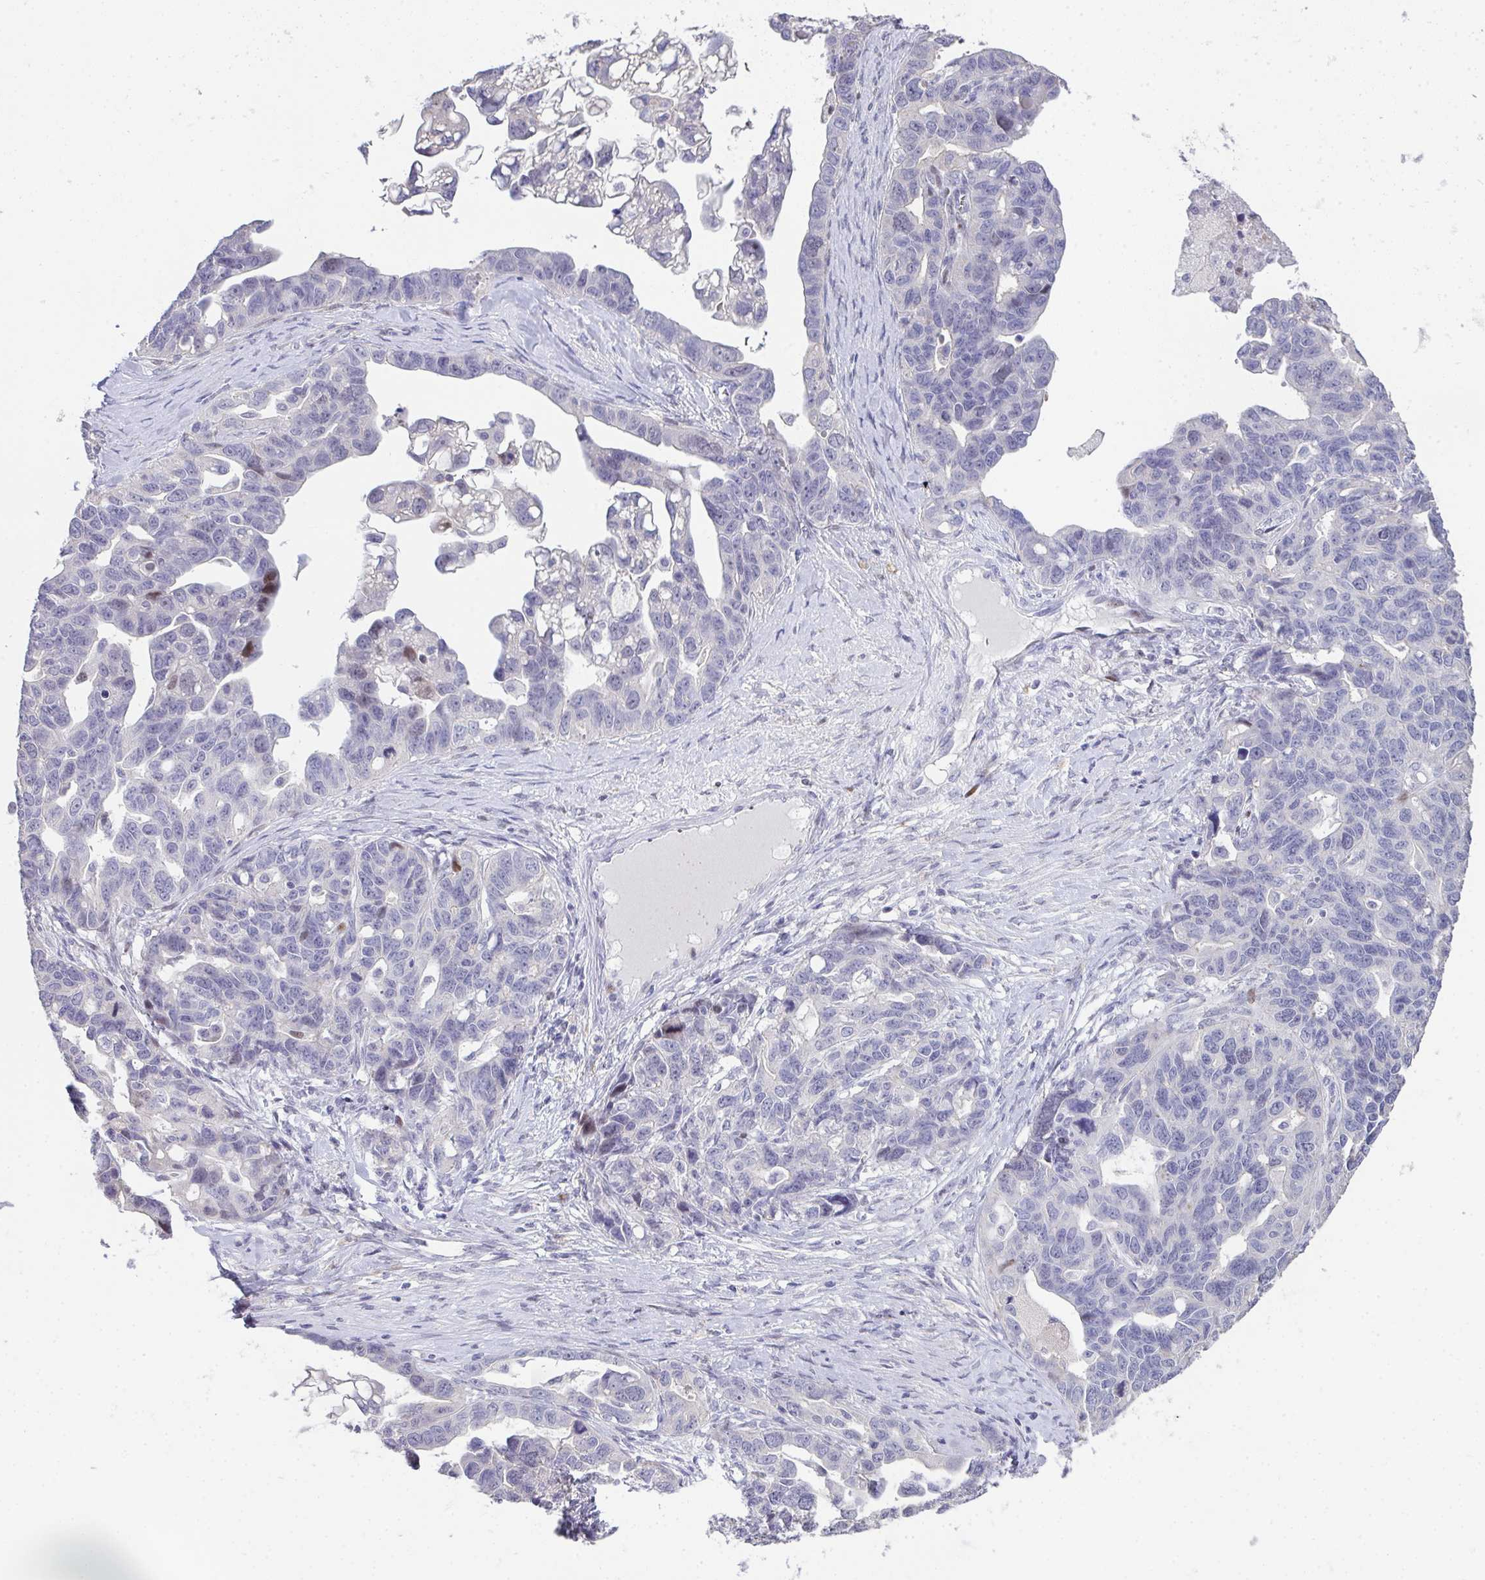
{"staining": {"intensity": "moderate", "quantity": "<25%", "location": "nuclear"}, "tissue": "ovarian cancer", "cell_type": "Tumor cells", "image_type": "cancer", "snomed": [{"axis": "morphology", "description": "Cystadenocarcinoma, serous, NOS"}, {"axis": "topography", "description": "Ovary"}], "caption": "Immunohistochemistry image of neoplastic tissue: human ovarian cancer (serous cystadenocarcinoma) stained using immunohistochemistry displays low levels of moderate protein expression localized specifically in the nuclear of tumor cells, appearing as a nuclear brown color.", "gene": "GALNT16", "patient": {"sex": "female", "age": 69}}